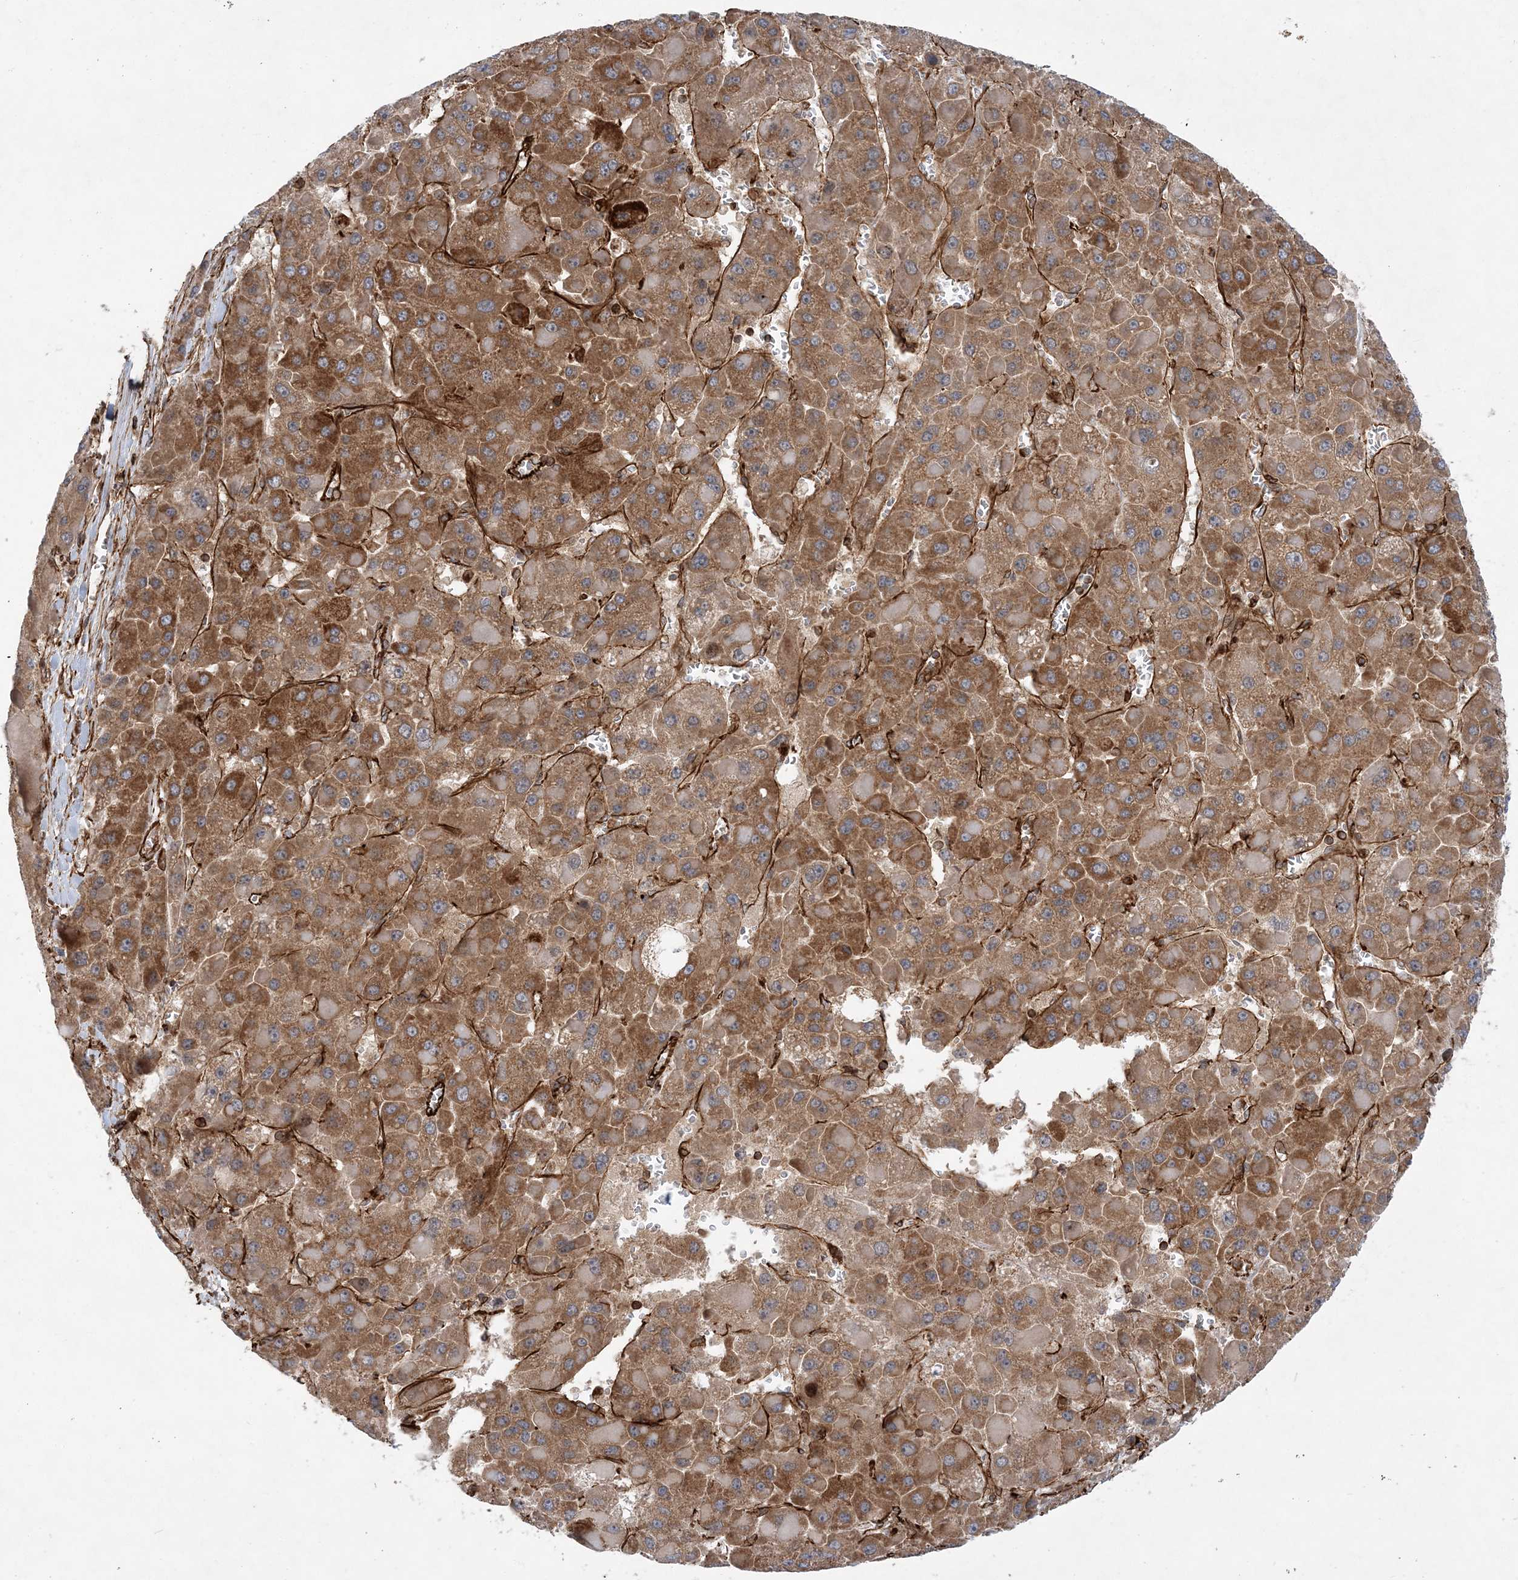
{"staining": {"intensity": "moderate", "quantity": ">75%", "location": "cytoplasmic/membranous"}, "tissue": "liver cancer", "cell_type": "Tumor cells", "image_type": "cancer", "snomed": [{"axis": "morphology", "description": "Carcinoma, Hepatocellular, NOS"}, {"axis": "topography", "description": "Liver"}], "caption": "Immunohistochemical staining of human hepatocellular carcinoma (liver) displays moderate cytoplasmic/membranous protein positivity in about >75% of tumor cells. The staining was performed using DAB (3,3'-diaminobenzidine) to visualize the protein expression in brown, while the nuclei were stained in blue with hematoxylin (Magnification: 20x).", "gene": "FAM114A2", "patient": {"sex": "female", "age": 73}}